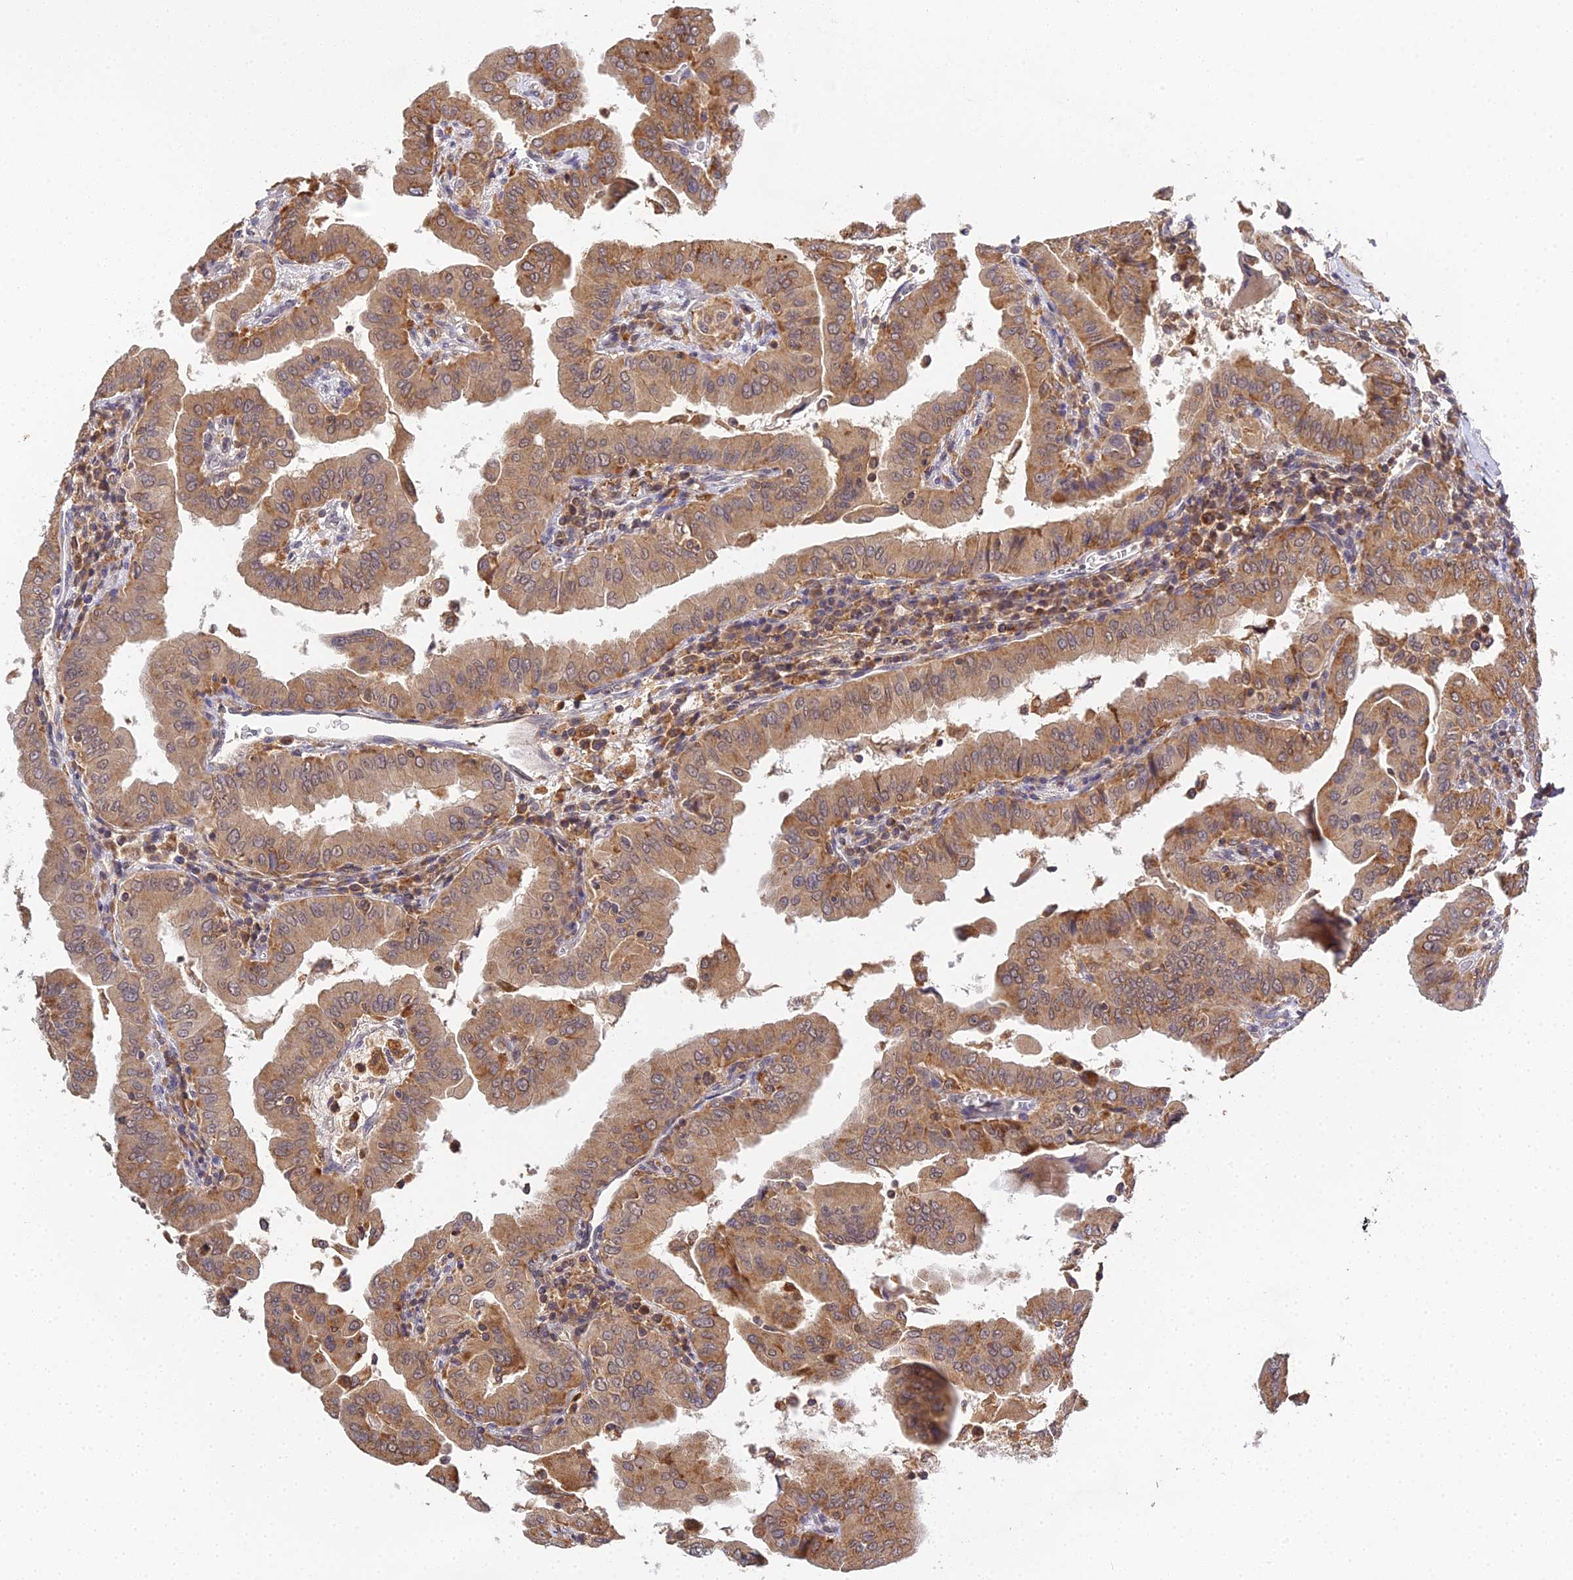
{"staining": {"intensity": "moderate", "quantity": ">75%", "location": "cytoplasmic/membranous"}, "tissue": "thyroid cancer", "cell_type": "Tumor cells", "image_type": "cancer", "snomed": [{"axis": "morphology", "description": "Papillary adenocarcinoma, NOS"}, {"axis": "topography", "description": "Thyroid gland"}], "caption": "Immunohistochemical staining of human thyroid cancer (papillary adenocarcinoma) reveals medium levels of moderate cytoplasmic/membranous protein staining in approximately >75% of tumor cells. (brown staining indicates protein expression, while blue staining denotes nuclei).", "gene": "TPRX1", "patient": {"sex": "male", "age": 33}}